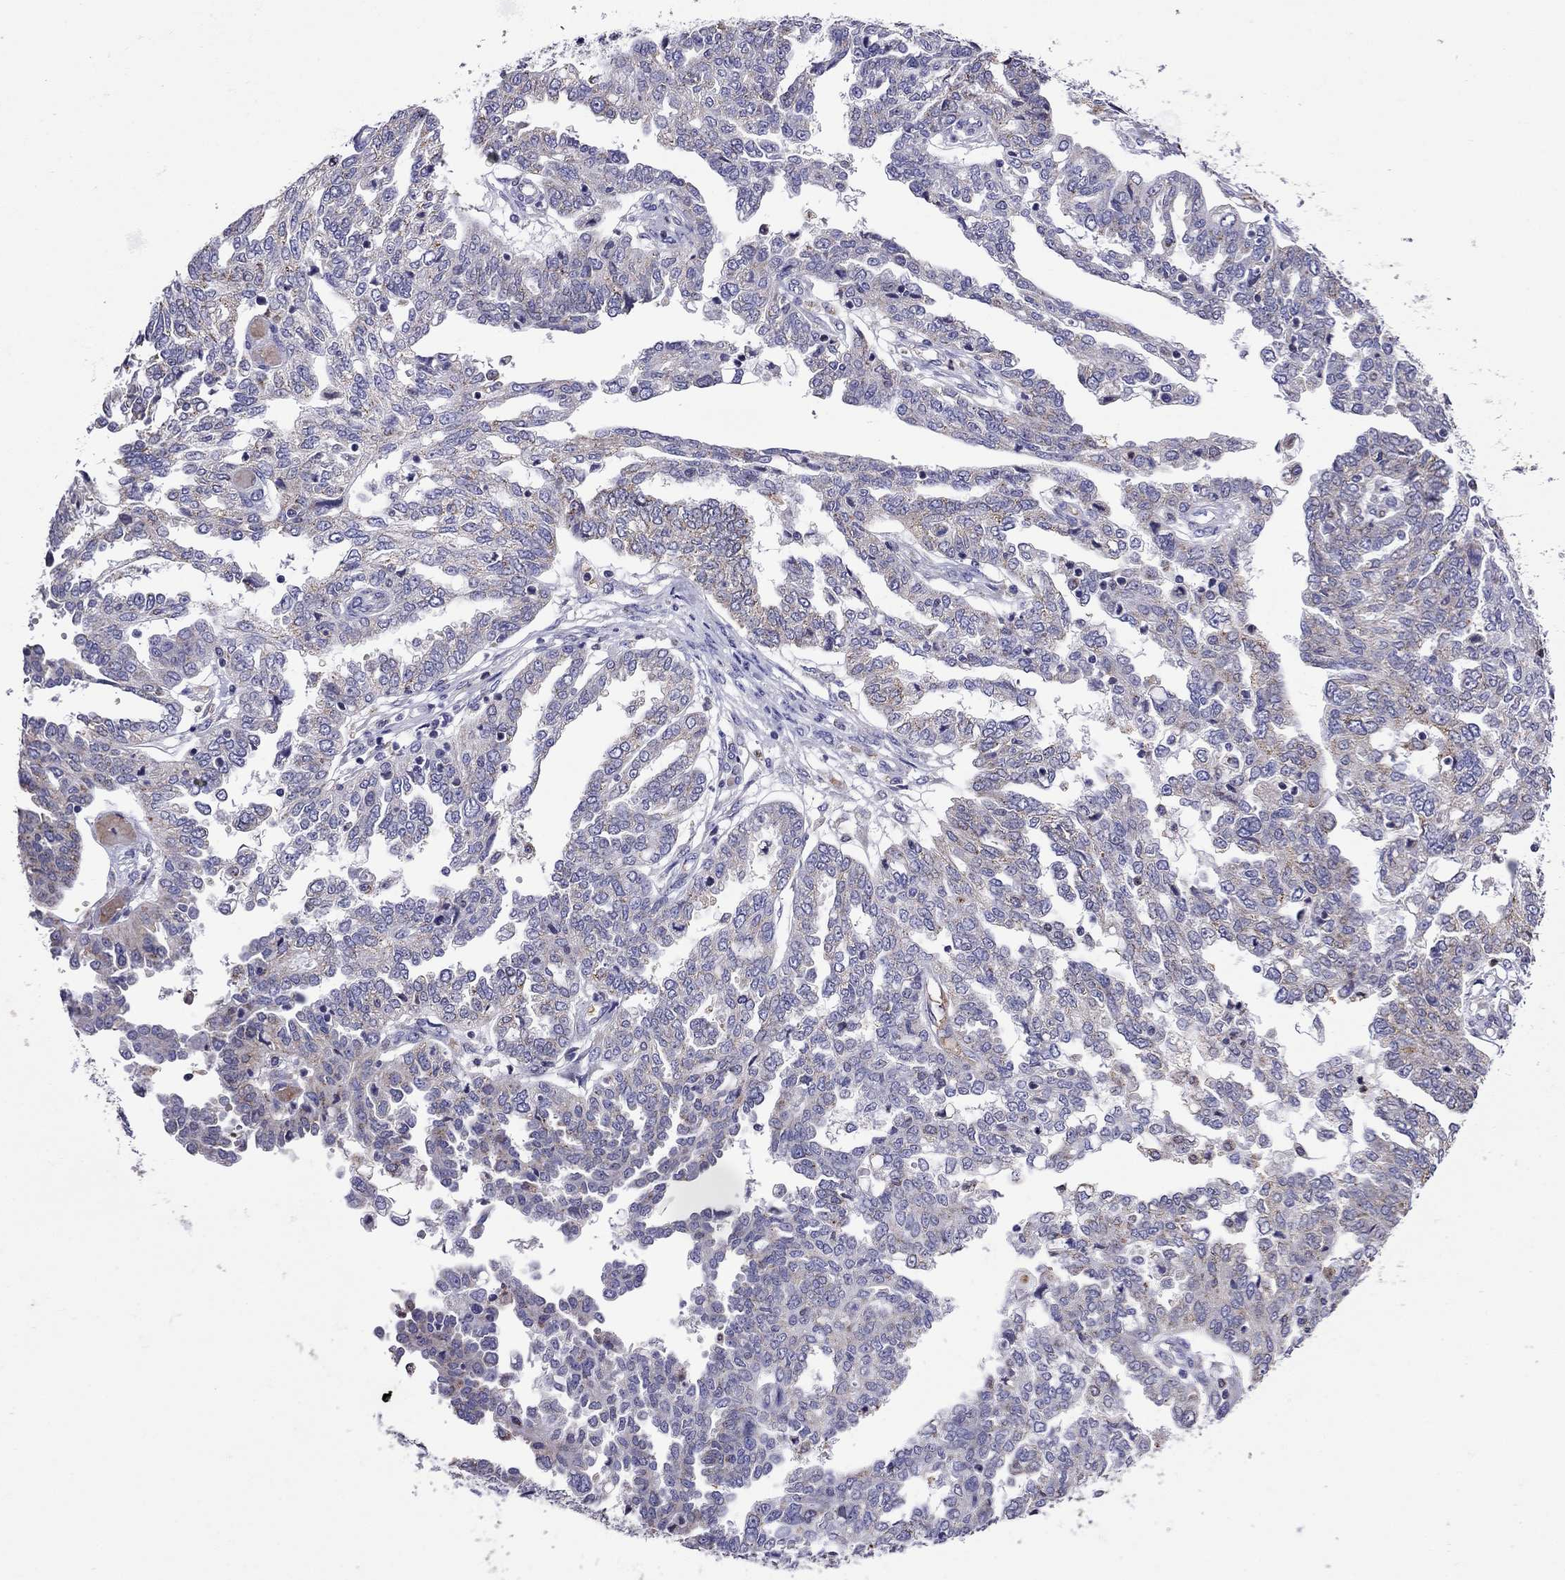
{"staining": {"intensity": "weak", "quantity": "25%-75%", "location": "cytoplasmic/membranous"}, "tissue": "ovarian cancer", "cell_type": "Tumor cells", "image_type": "cancer", "snomed": [{"axis": "morphology", "description": "Cystadenocarcinoma, serous, NOS"}, {"axis": "topography", "description": "Ovary"}], "caption": "This is an image of immunohistochemistry (IHC) staining of ovarian cancer (serous cystadenocarcinoma), which shows weak expression in the cytoplasmic/membranous of tumor cells.", "gene": "SCG2", "patient": {"sex": "female", "age": 67}}